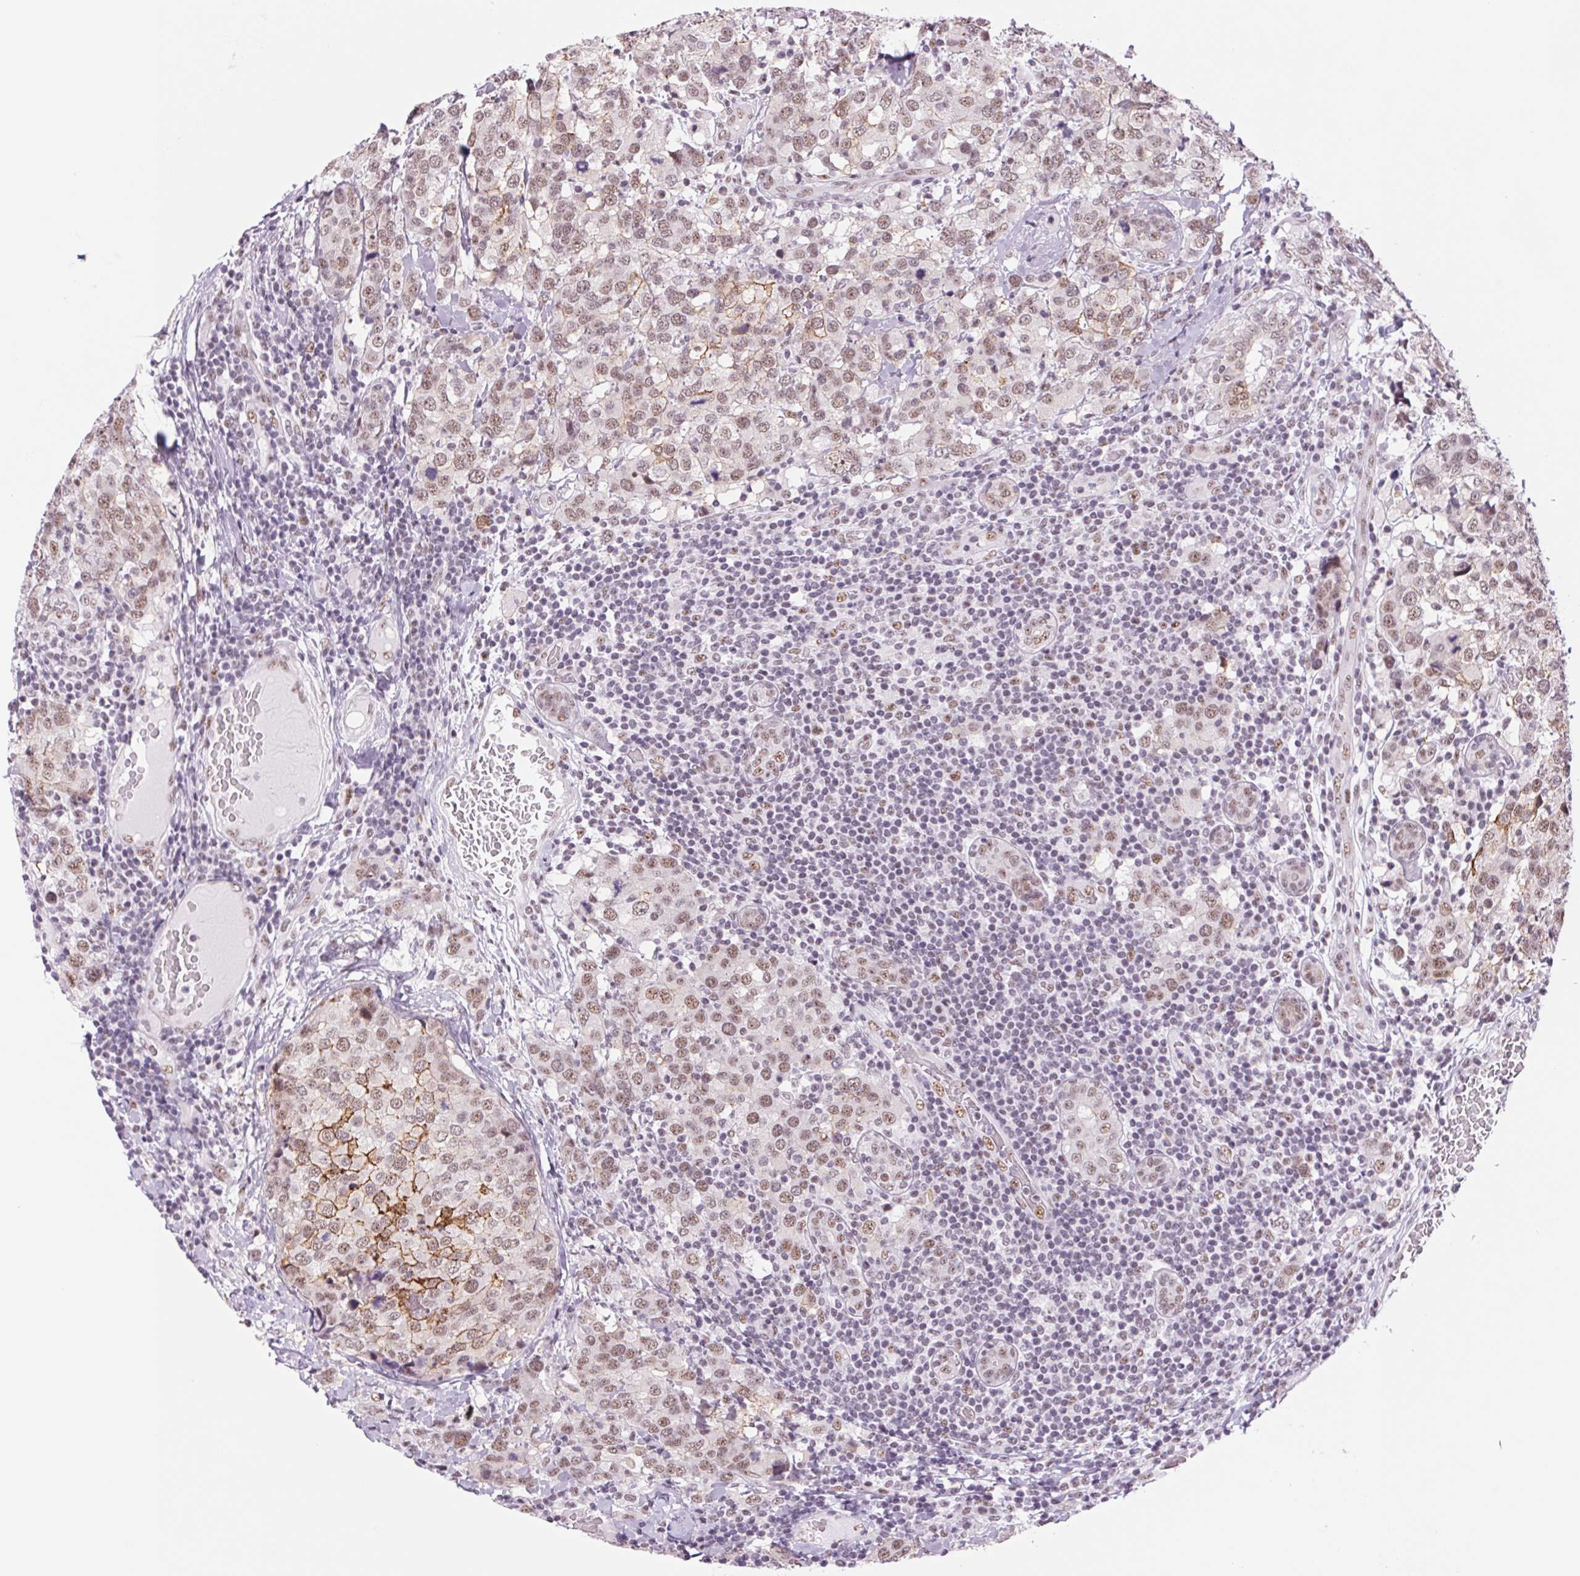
{"staining": {"intensity": "moderate", "quantity": "25%-75%", "location": "cytoplasmic/membranous,nuclear"}, "tissue": "breast cancer", "cell_type": "Tumor cells", "image_type": "cancer", "snomed": [{"axis": "morphology", "description": "Lobular carcinoma"}, {"axis": "topography", "description": "Breast"}], "caption": "Immunohistochemical staining of human lobular carcinoma (breast) shows moderate cytoplasmic/membranous and nuclear protein expression in about 25%-75% of tumor cells.", "gene": "ZC3H14", "patient": {"sex": "female", "age": 59}}